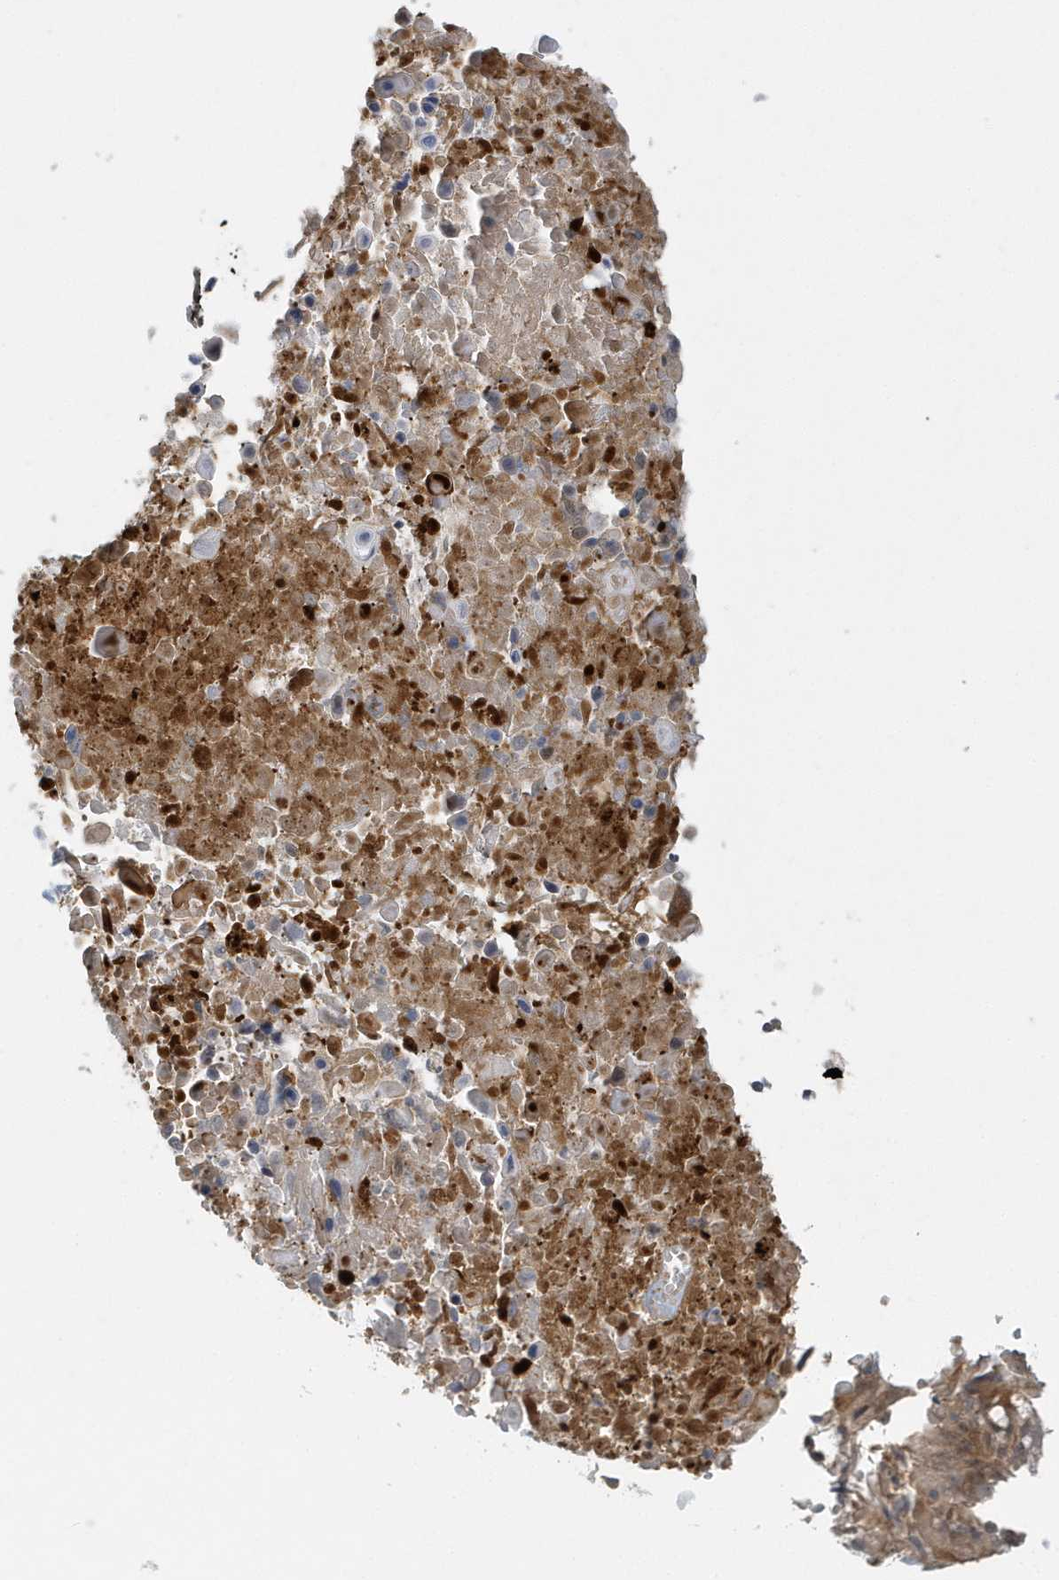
{"staining": {"intensity": "moderate", "quantity": ">75%", "location": "cytoplasmic/membranous"}, "tissue": "lung cancer", "cell_type": "Tumor cells", "image_type": "cancer", "snomed": [{"axis": "morphology", "description": "Squamous cell carcinoma, NOS"}, {"axis": "topography", "description": "Lung"}], "caption": "IHC (DAB (3,3'-diaminobenzidine)) staining of human lung cancer (squamous cell carcinoma) demonstrates moderate cytoplasmic/membranous protein expression in about >75% of tumor cells.", "gene": "ATG4A", "patient": {"sex": "male", "age": 66}}